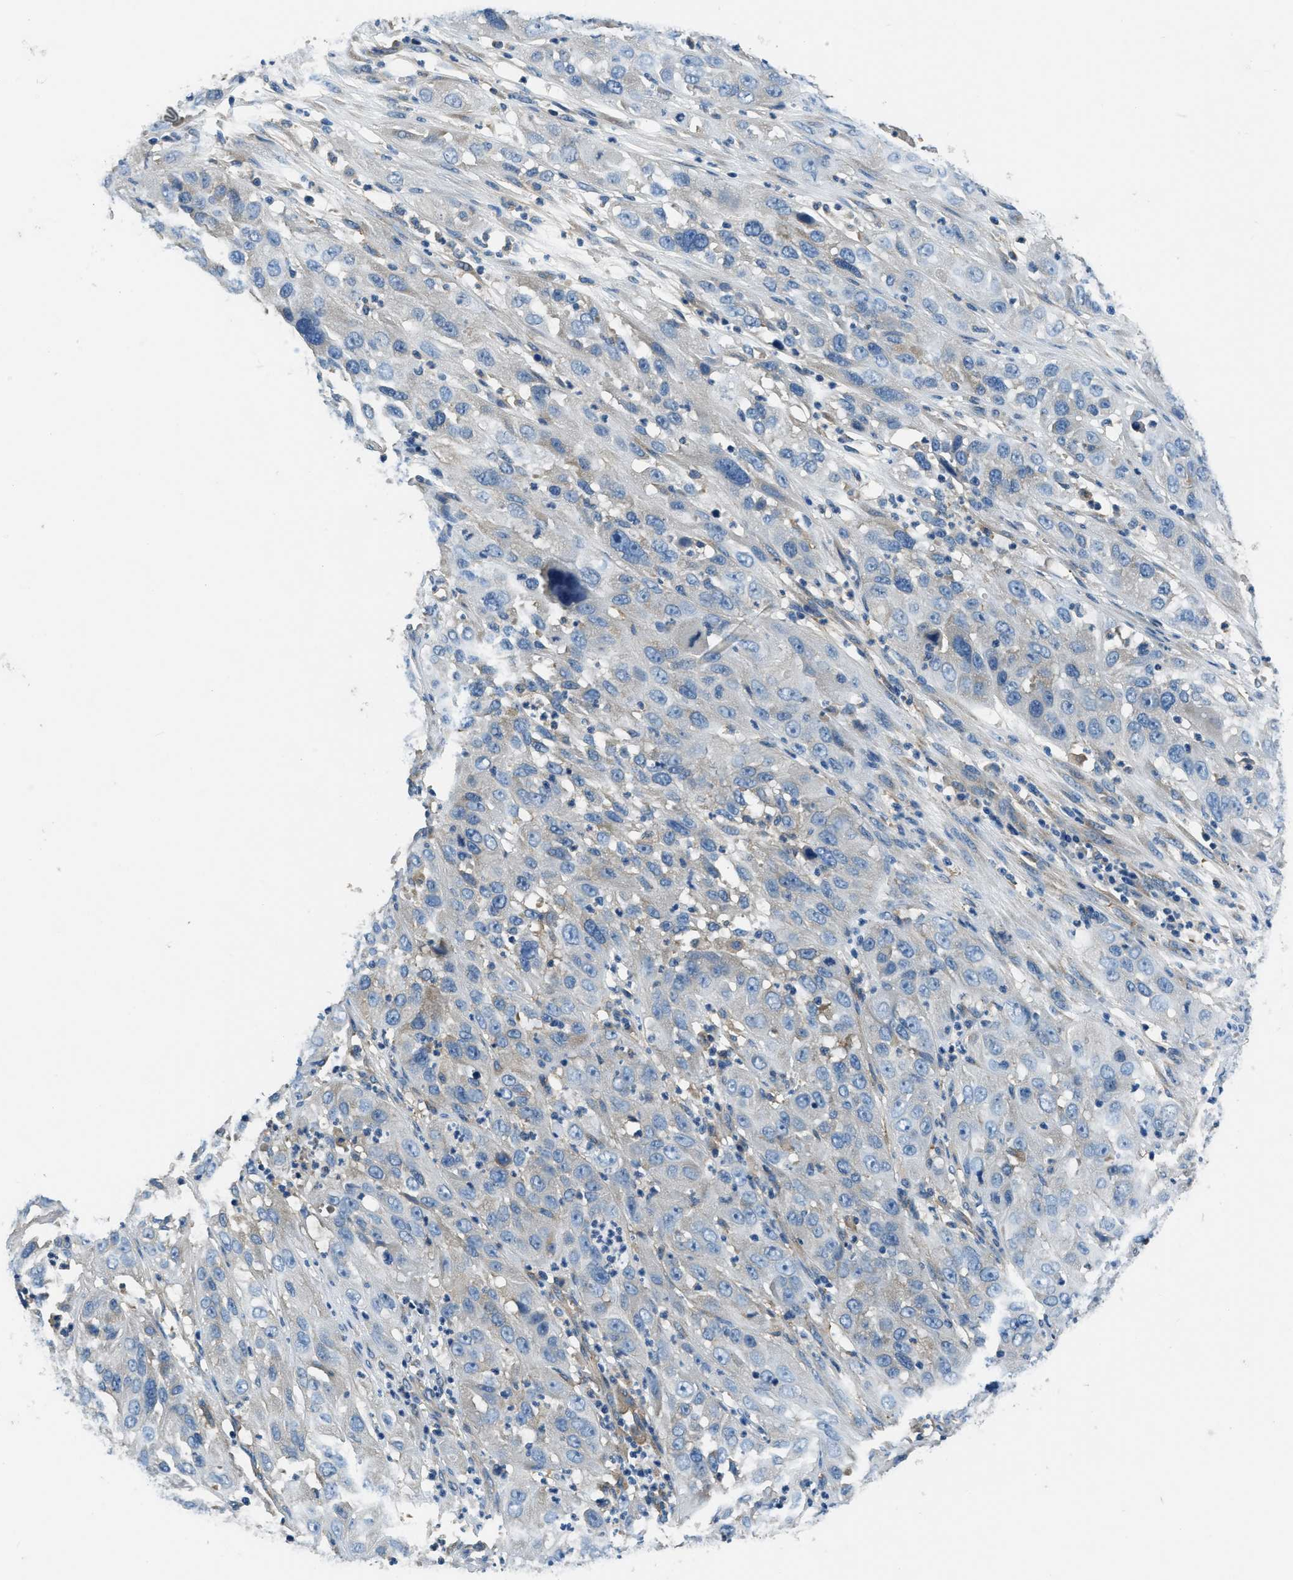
{"staining": {"intensity": "negative", "quantity": "none", "location": "none"}, "tissue": "cervical cancer", "cell_type": "Tumor cells", "image_type": "cancer", "snomed": [{"axis": "morphology", "description": "Squamous cell carcinoma, NOS"}, {"axis": "topography", "description": "Cervix"}], "caption": "Cervical squamous cell carcinoma was stained to show a protein in brown. There is no significant staining in tumor cells.", "gene": "EEA1", "patient": {"sex": "female", "age": 32}}